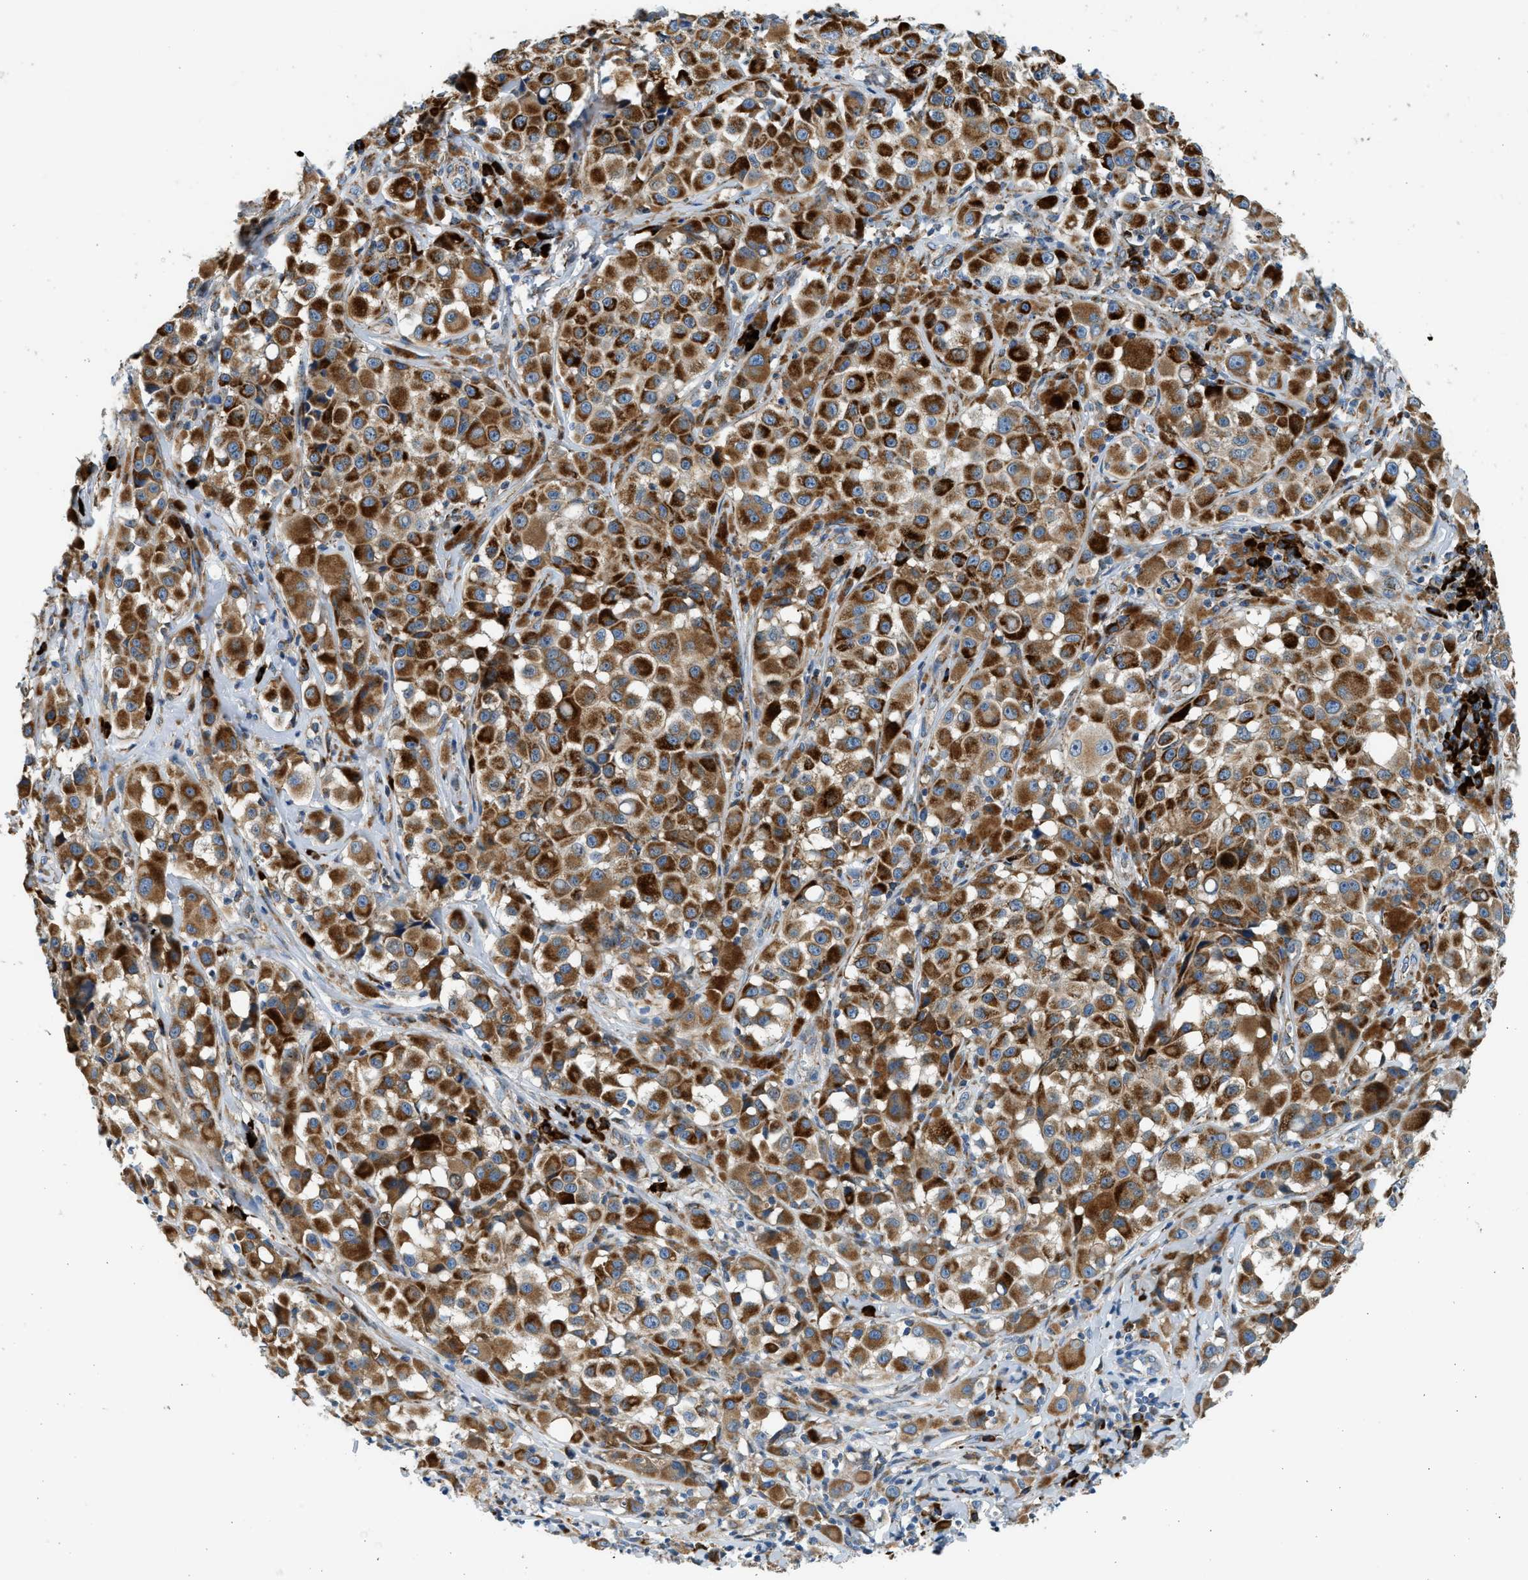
{"staining": {"intensity": "strong", "quantity": ">75%", "location": "cytoplasmic/membranous"}, "tissue": "melanoma", "cell_type": "Tumor cells", "image_type": "cancer", "snomed": [{"axis": "morphology", "description": "Malignant melanoma, NOS"}, {"axis": "topography", "description": "Skin"}], "caption": "Melanoma stained for a protein (brown) displays strong cytoplasmic/membranous positive expression in approximately >75% of tumor cells.", "gene": "KCNMB3", "patient": {"sex": "male", "age": 84}}